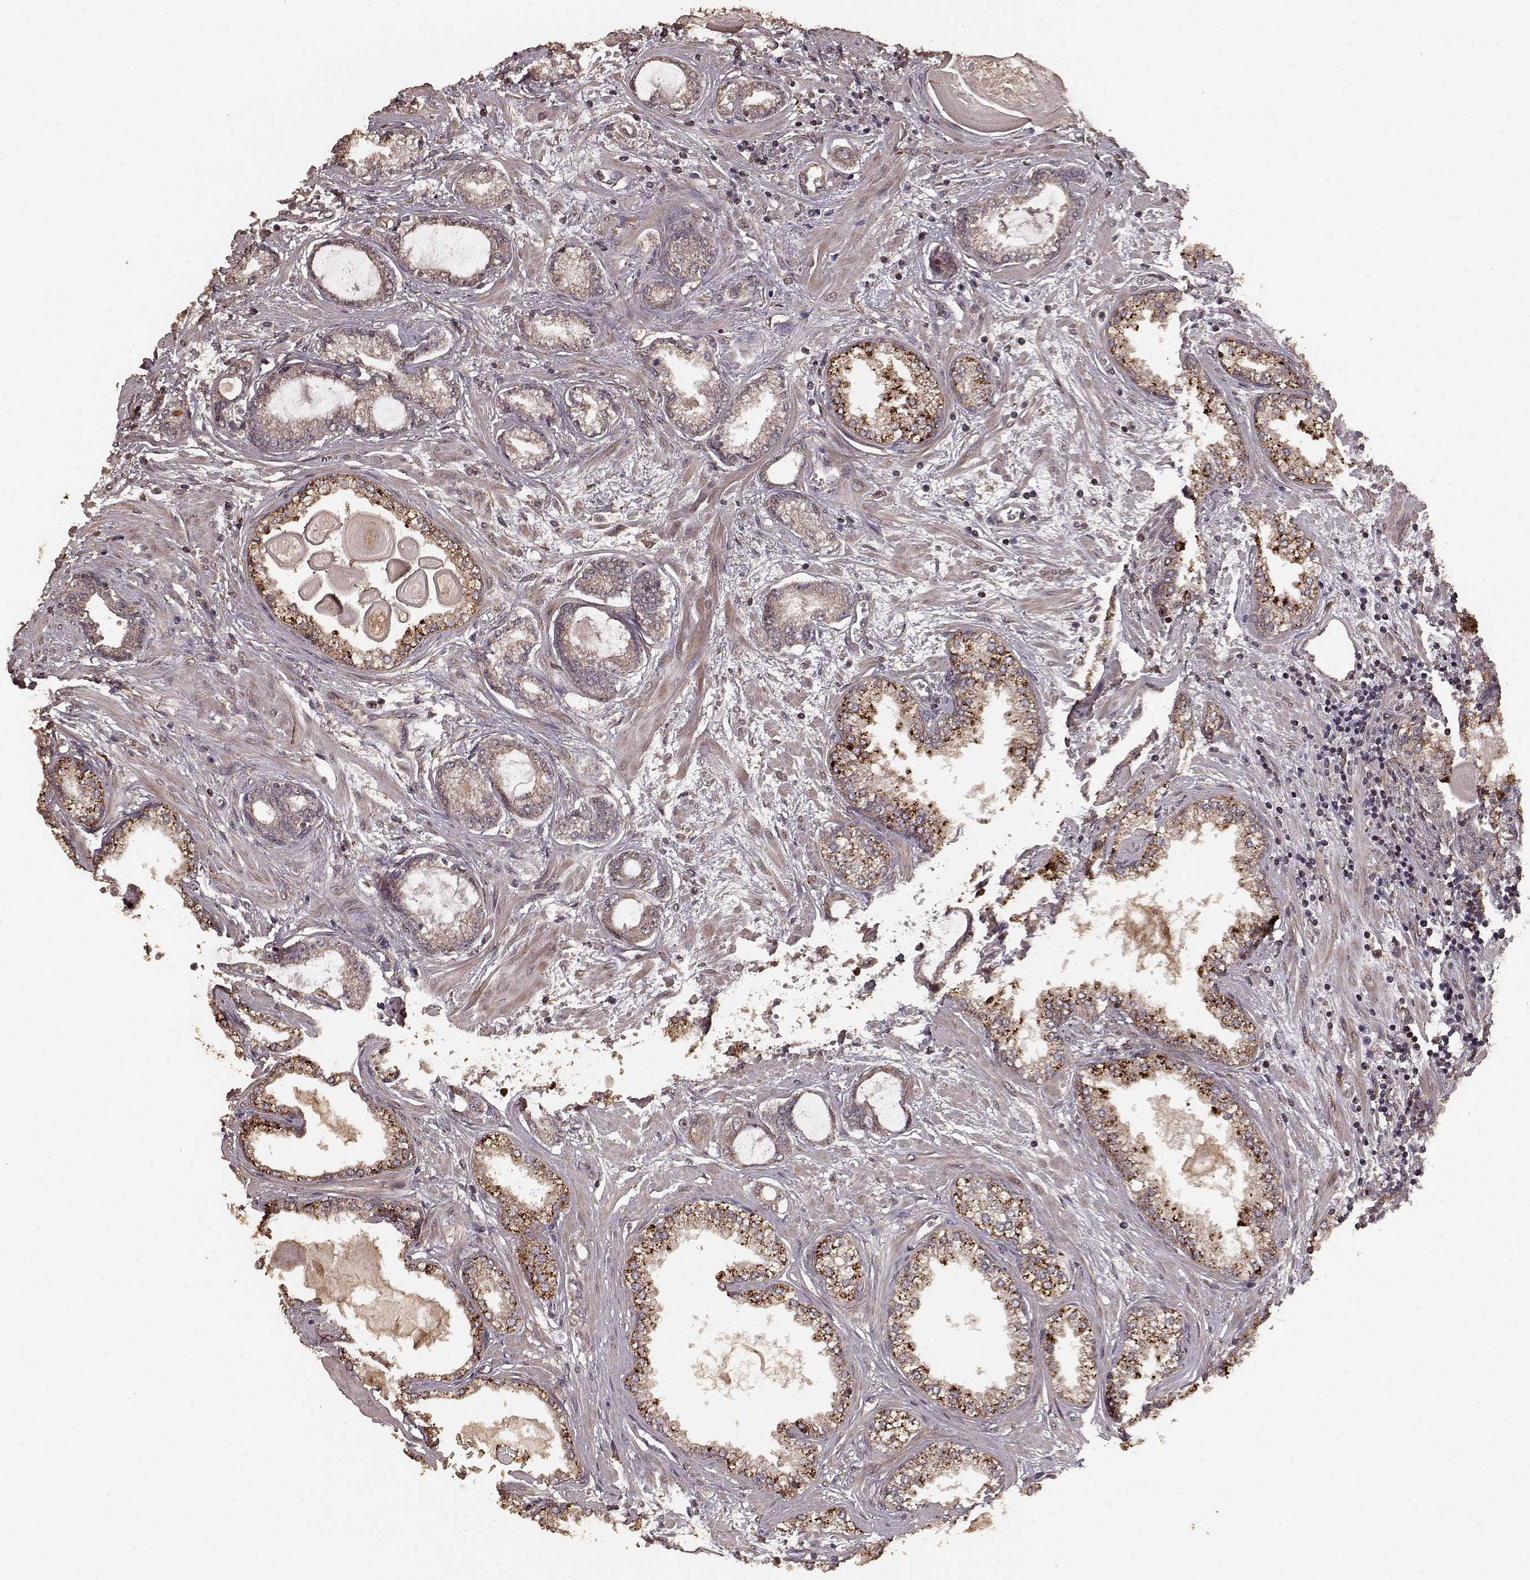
{"staining": {"intensity": "moderate", "quantity": "25%-75%", "location": "cytoplasmic/membranous"}, "tissue": "prostate cancer", "cell_type": "Tumor cells", "image_type": "cancer", "snomed": [{"axis": "morphology", "description": "Normal tissue, NOS"}, {"axis": "morphology", "description": "Adenocarcinoma, High grade"}, {"axis": "topography", "description": "Prostate"}], "caption": "Immunohistochemistry (IHC) micrograph of neoplastic tissue: human high-grade adenocarcinoma (prostate) stained using IHC reveals medium levels of moderate protein expression localized specifically in the cytoplasmic/membranous of tumor cells, appearing as a cytoplasmic/membranous brown color.", "gene": "USP15", "patient": {"sex": "male", "age": 83}}